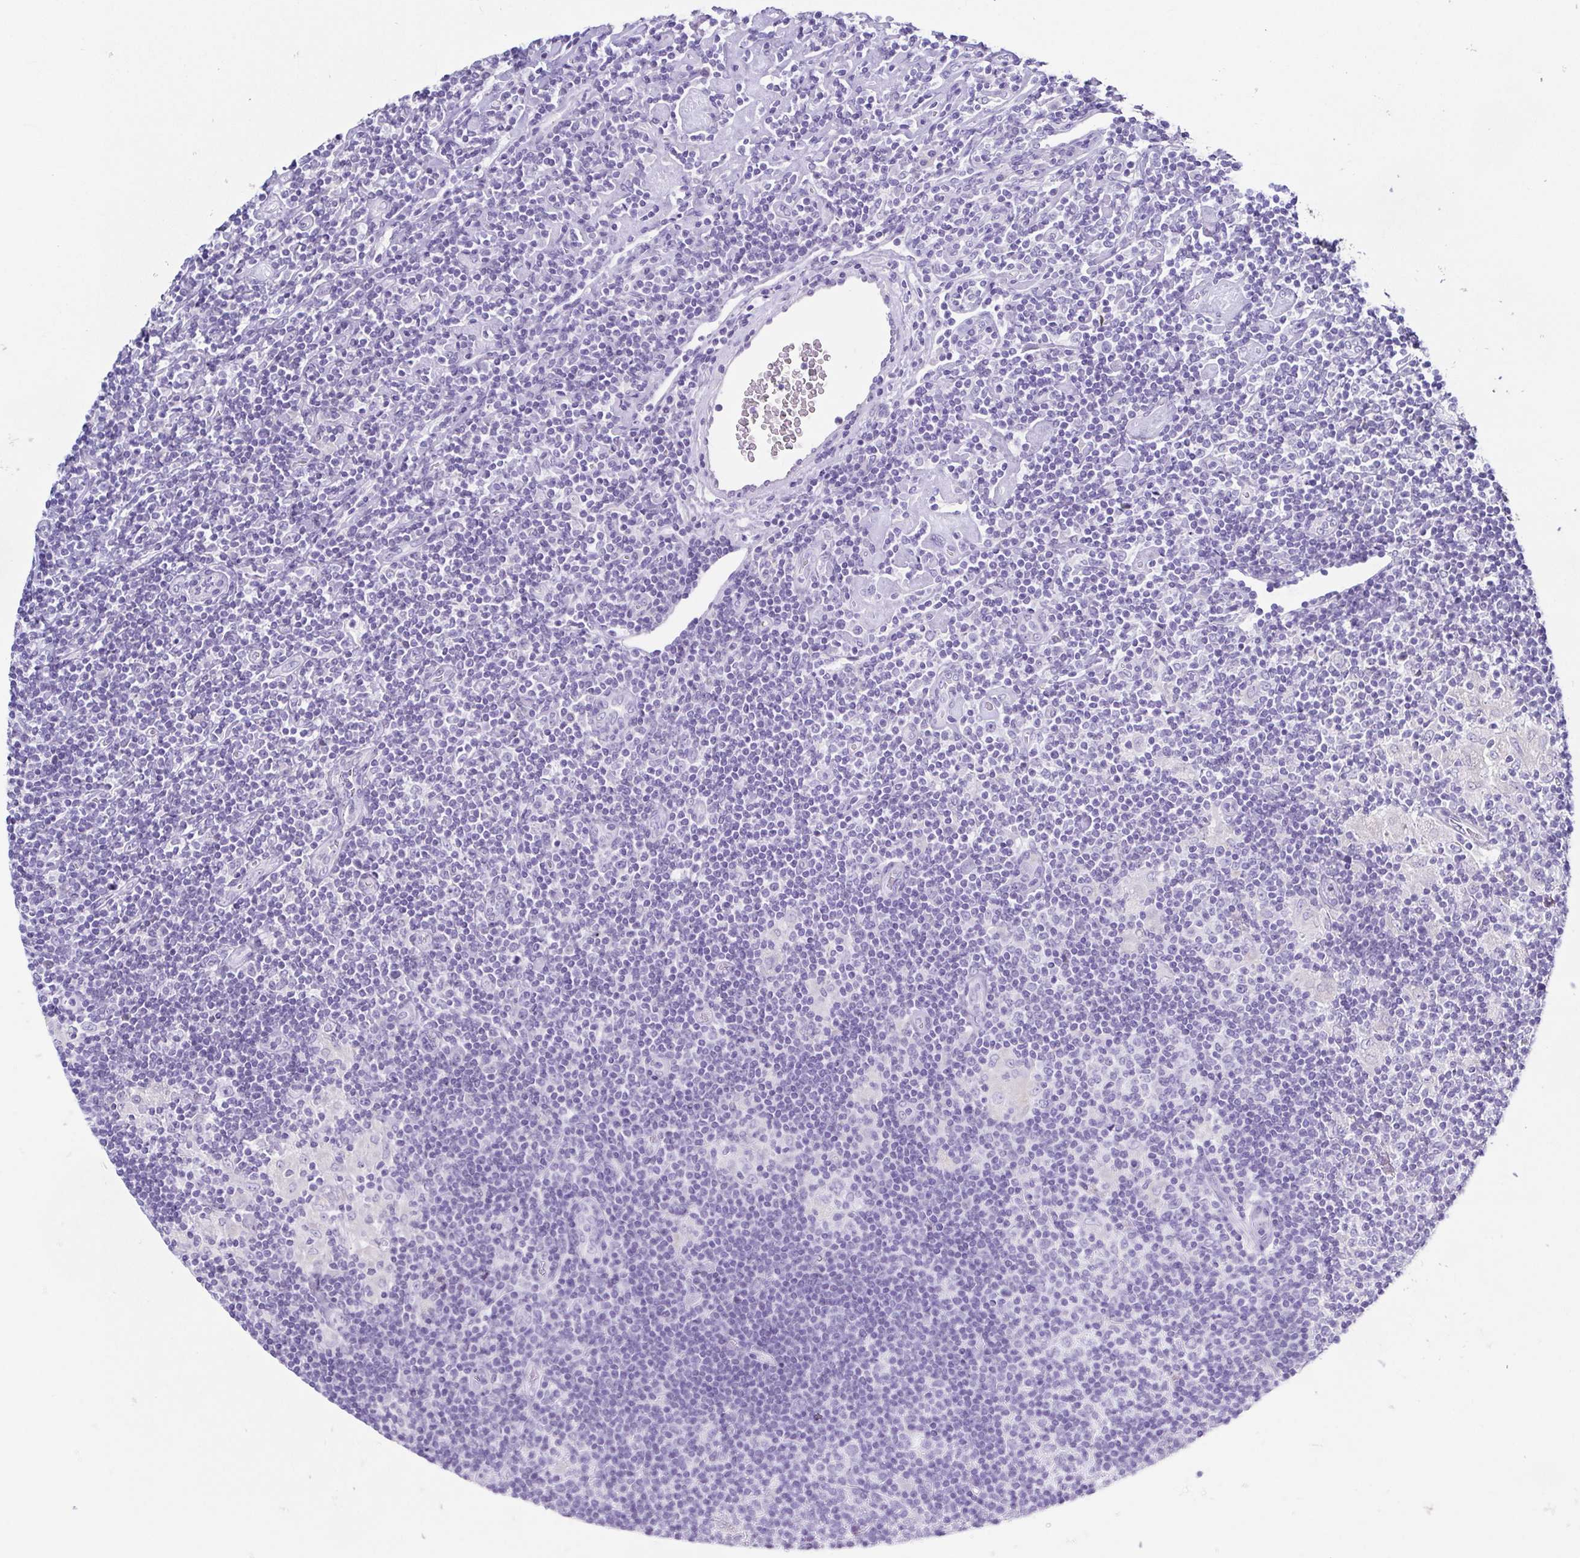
{"staining": {"intensity": "negative", "quantity": "none", "location": "none"}, "tissue": "lymphoma", "cell_type": "Tumor cells", "image_type": "cancer", "snomed": [{"axis": "morphology", "description": "Hodgkin's disease, NOS"}, {"axis": "topography", "description": "Lymph node"}], "caption": "Tumor cells are negative for brown protein staining in lymphoma. (Brightfield microscopy of DAB immunohistochemistry at high magnification).", "gene": "RDH11", "patient": {"sex": "male", "age": 40}}